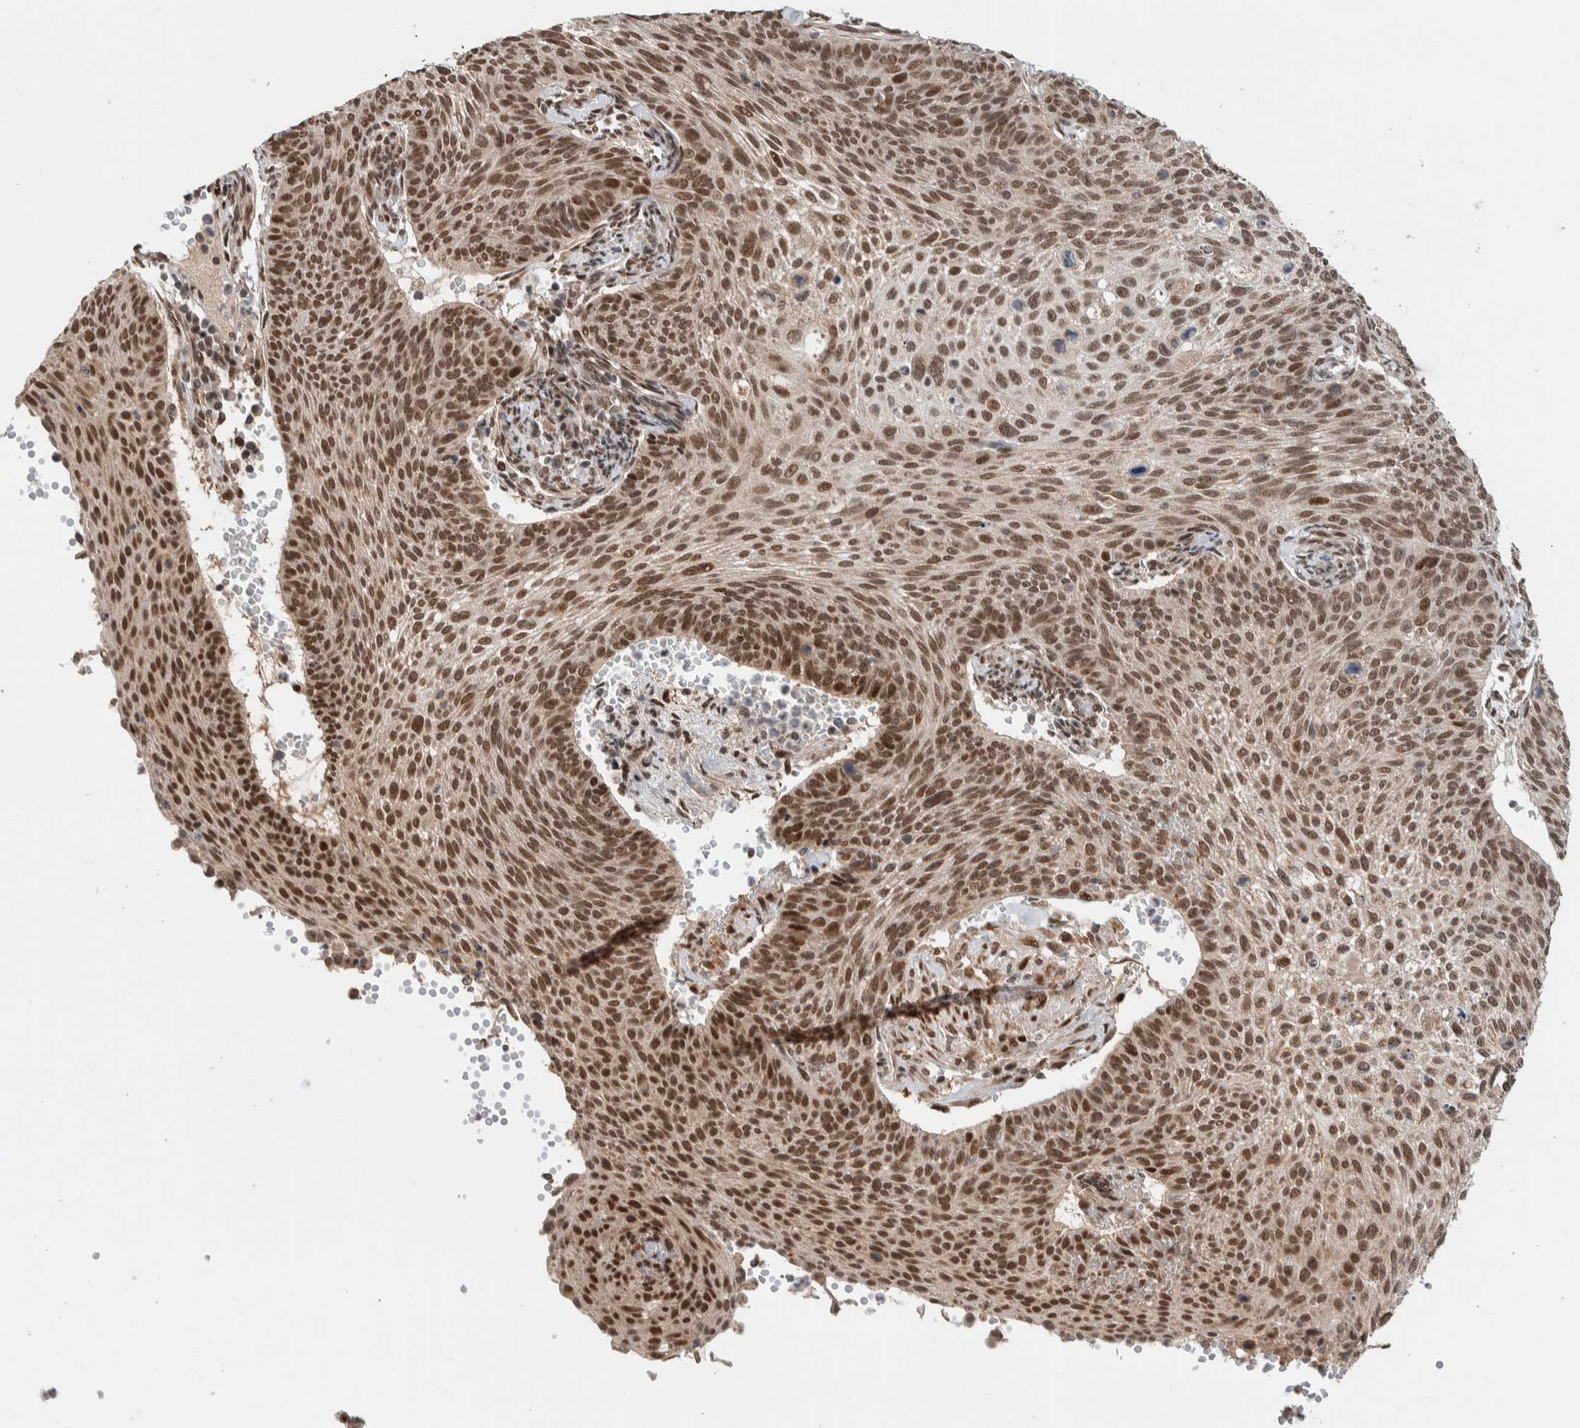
{"staining": {"intensity": "strong", "quantity": ">75%", "location": "nuclear"}, "tissue": "cervical cancer", "cell_type": "Tumor cells", "image_type": "cancer", "snomed": [{"axis": "morphology", "description": "Squamous cell carcinoma, NOS"}, {"axis": "topography", "description": "Cervix"}], "caption": "Cervical squamous cell carcinoma tissue displays strong nuclear expression in about >75% of tumor cells", "gene": "TNRC18", "patient": {"sex": "female", "age": 70}}